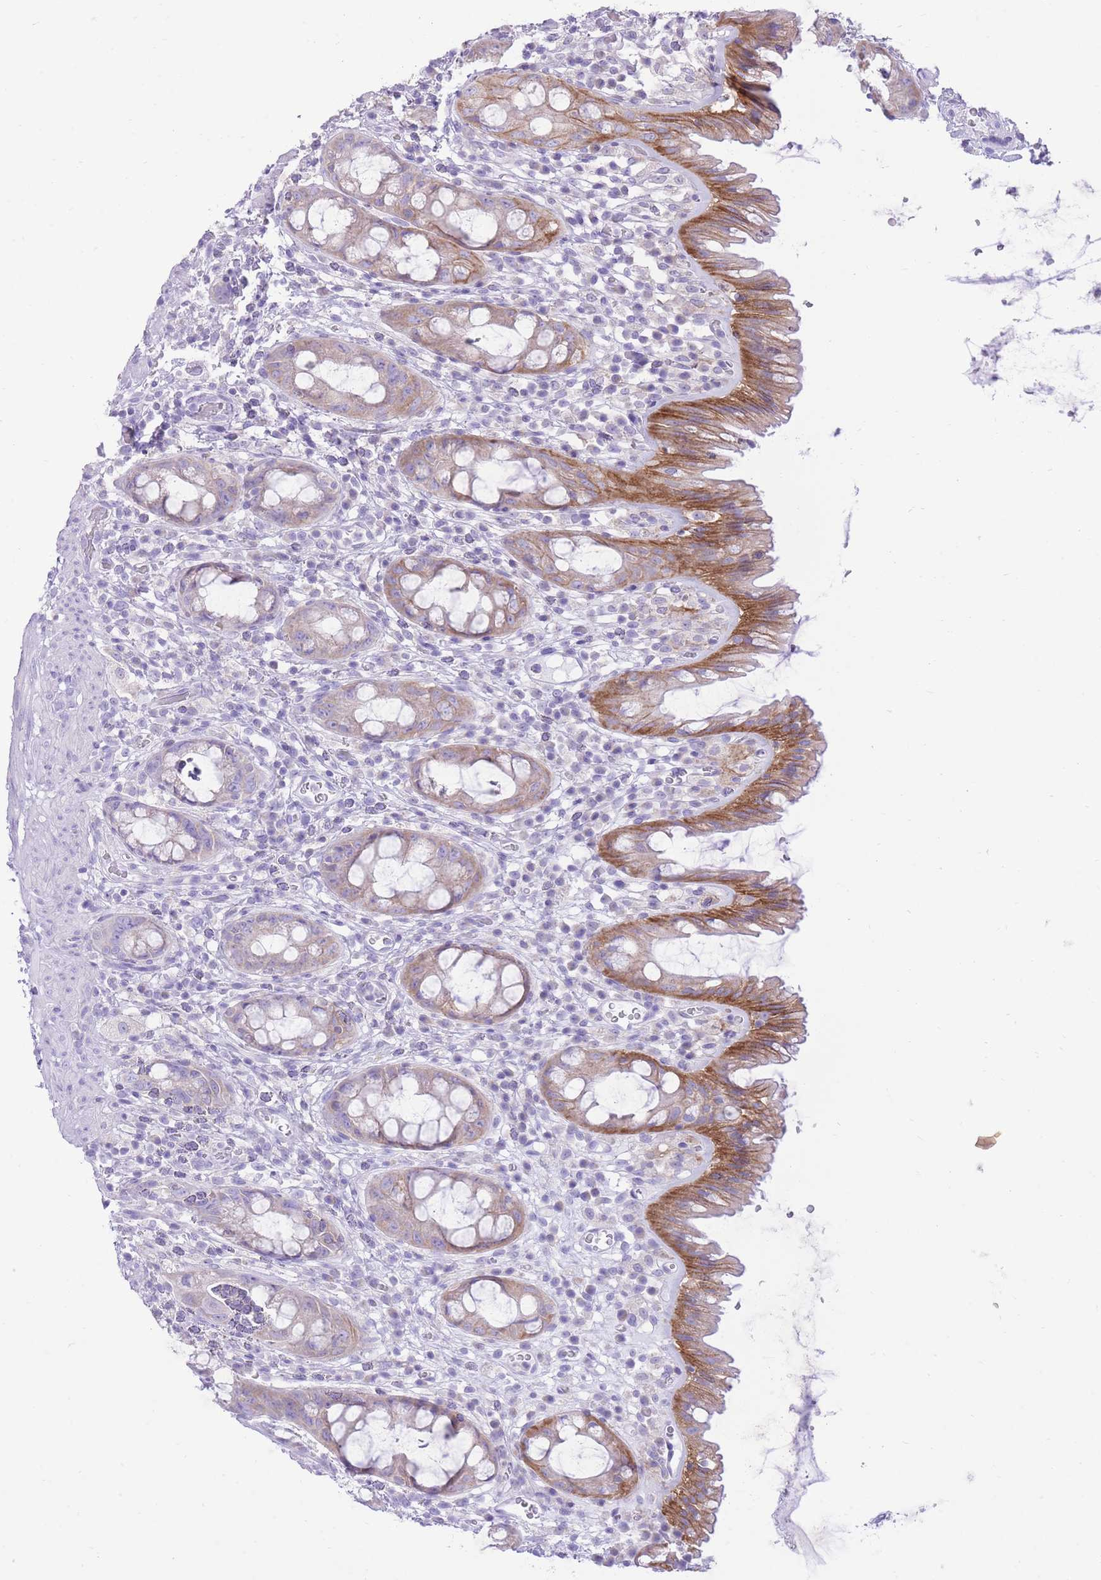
{"staining": {"intensity": "moderate", "quantity": "<25%", "location": "cytoplasmic/membranous"}, "tissue": "rectum", "cell_type": "Glandular cells", "image_type": "normal", "snomed": [{"axis": "morphology", "description": "Normal tissue, NOS"}, {"axis": "topography", "description": "Rectum"}], "caption": "Unremarkable rectum reveals moderate cytoplasmic/membranous expression in about <25% of glandular cells, visualized by immunohistochemistry.", "gene": "SLC4A4", "patient": {"sex": "female", "age": 57}}